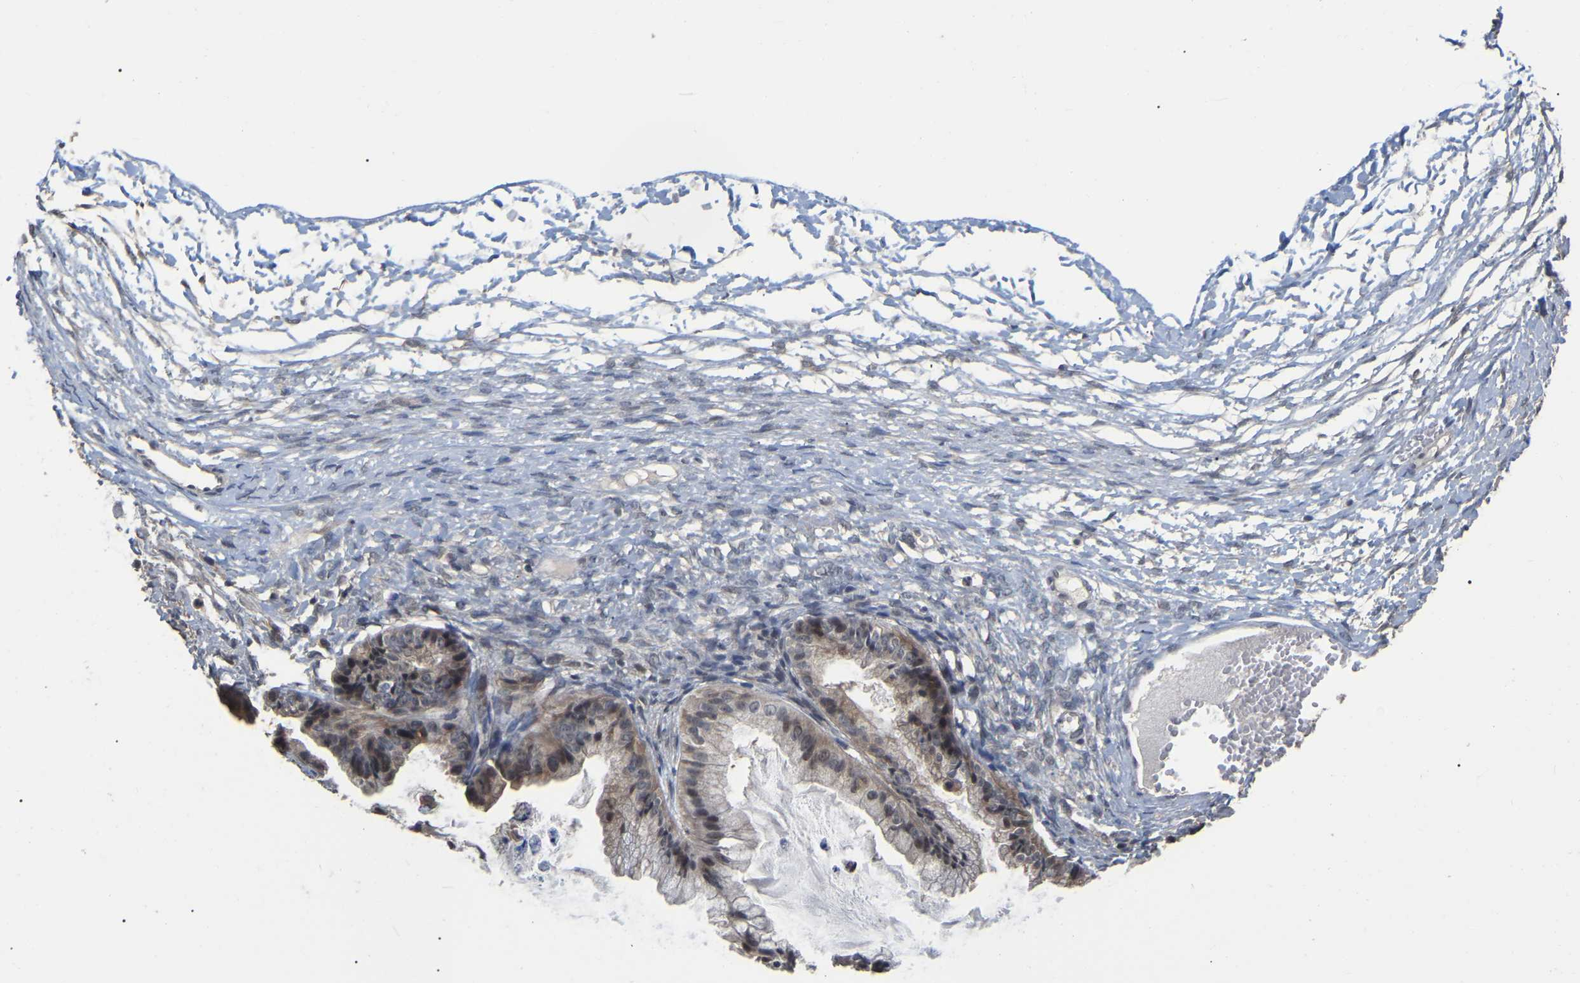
{"staining": {"intensity": "weak", "quantity": ">75%", "location": "cytoplasmic/membranous"}, "tissue": "ovarian cancer", "cell_type": "Tumor cells", "image_type": "cancer", "snomed": [{"axis": "morphology", "description": "Cystadenocarcinoma, mucinous, NOS"}, {"axis": "topography", "description": "Ovary"}], "caption": "Ovarian cancer (mucinous cystadenocarcinoma) stained with a protein marker exhibits weak staining in tumor cells.", "gene": "JAZF1", "patient": {"sex": "female", "age": 57}}